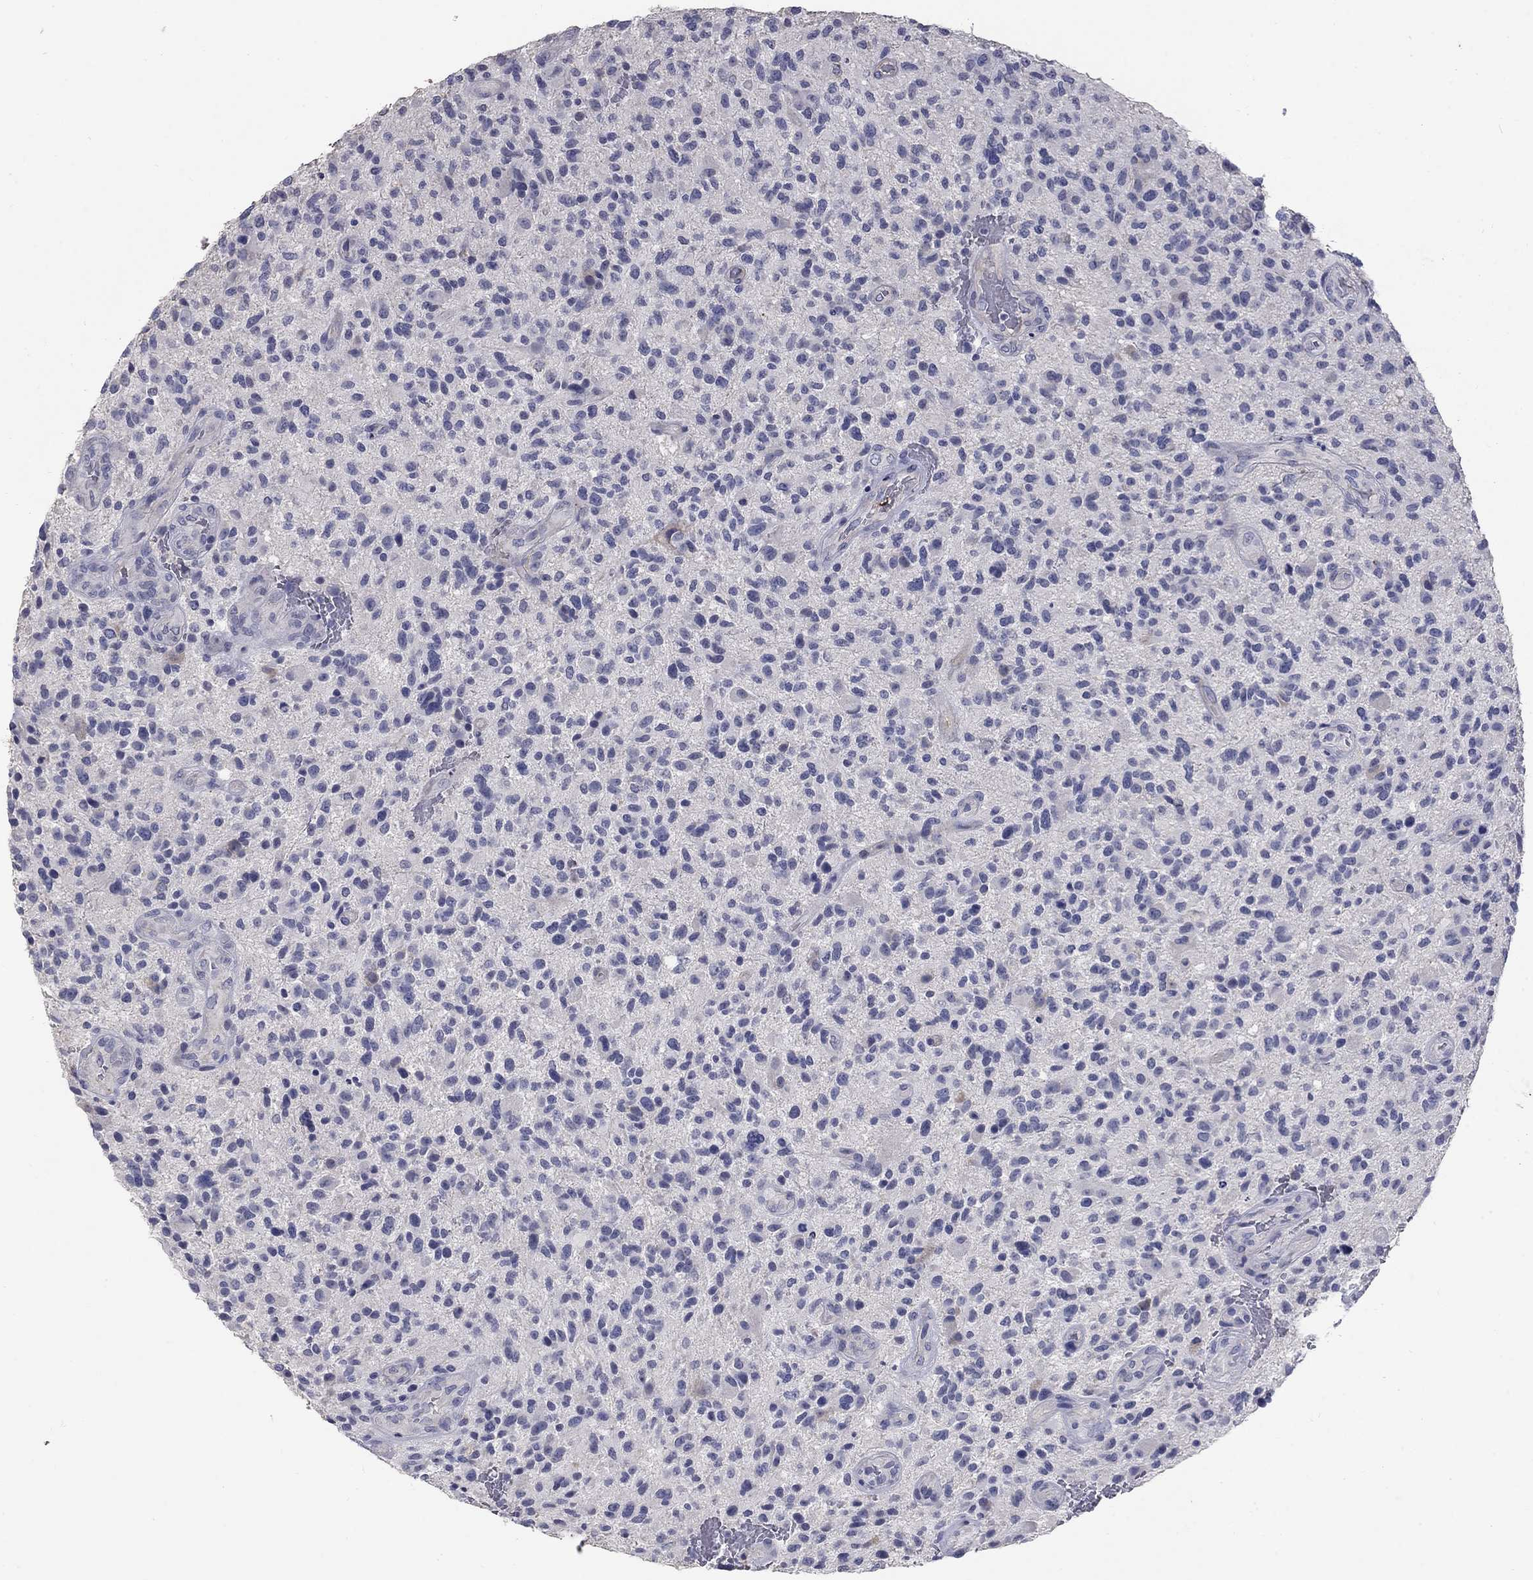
{"staining": {"intensity": "negative", "quantity": "none", "location": "none"}, "tissue": "glioma", "cell_type": "Tumor cells", "image_type": "cancer", "snomed": [{"axis": "morphology", "description": "Glioma, malignant, High grade"}, {"axis": "topography", "description": "Brain"}], "caption": "High magnification brightfield microscopy of glioma stained with DAB (brown) and counterstained with hematoxylin (blue): tumor cells show no significant expression.", "gene": "PTH1R", "patient": {"sex": "male", "age": 47}}